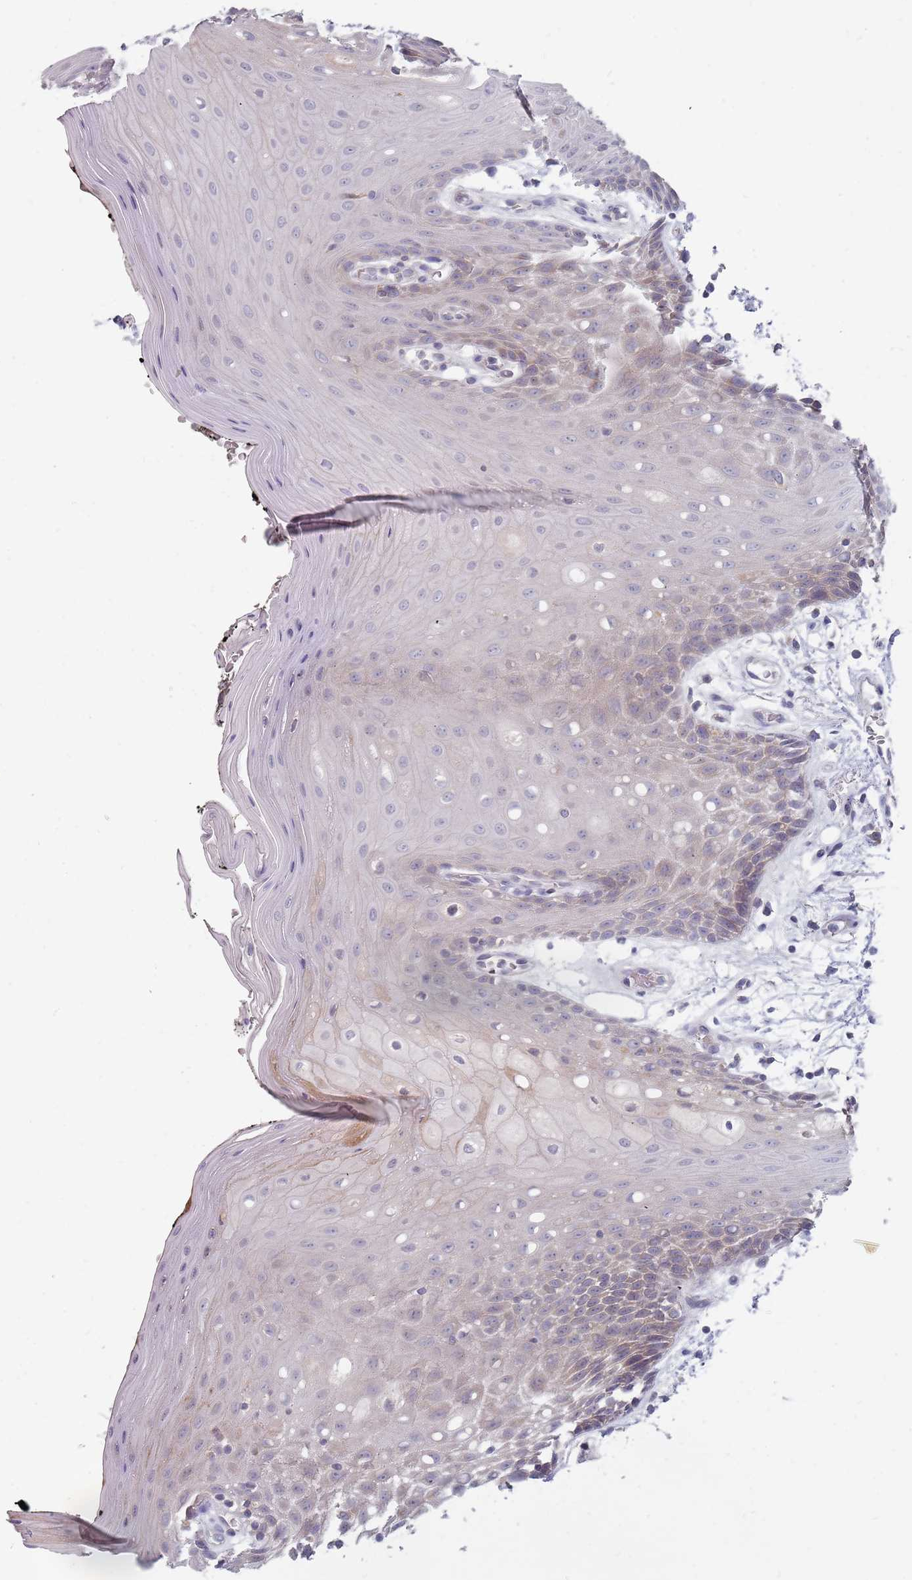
{"staining": {"intensity": "negative", "quantity": "none", "location": "none"}, "tissue": "oral mucosa", "cell_type": "Squamous epithelial cells", "image_type": "normal", "snomed": [{"axis": "morphology", "description": "Normal tissue, NOS"}, {"axis": "topography", "description": "Oral tissue"}, {"axis": "topography", "description": "Tounge, NOS"}], "caption": "DAB (3,3'-diaminobenzidine) immunohistochemical staining of unremarkable oral mucosa shows no significant positivity in squamous epithelial cells. The staining is performed using DAB (3,3'-diaminobenzidine) brown chromogen with nuclei counter-stained in using hematoxylin.", "gene": "CMTR2", "patient": {"sex": "female", "age": 59}}